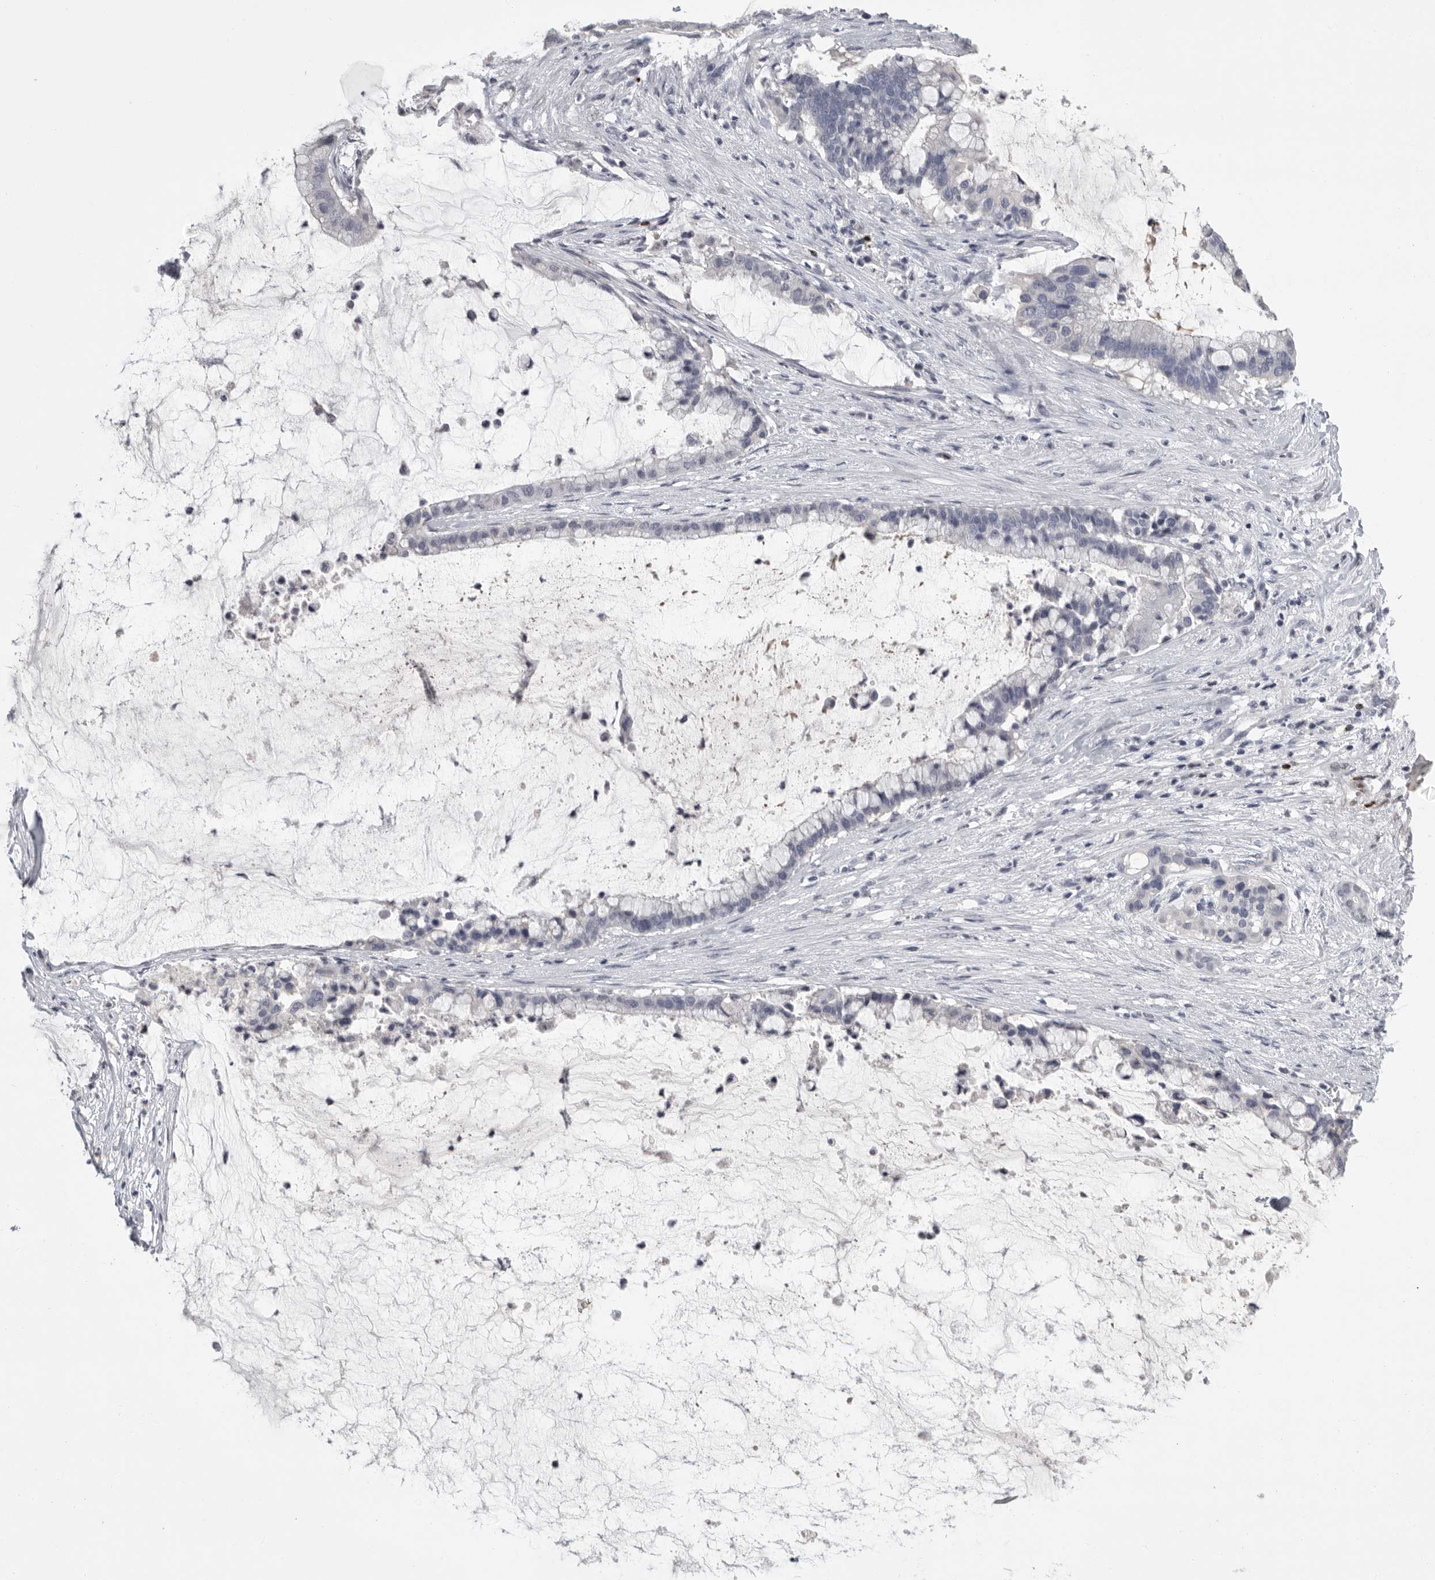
{"staining": {"intensity": "negative", "quantity": "none", "location": "none"}, "tissue": "pancreatic cancer", "cell_type": "Tumor cells", "image_type": "cancer", "snomed": [{"axis": "morphology", "description": "Adenocarcinoma, NOS"}, {"axis": "topography", "description": "Pancreas"}], "caption": "Immunohistochemical staining of adenocarcinoma (pancreatic) demonstrates no significant positivity in tumor cells. Nuclei are stained in blue.", "gene": "GNLY", "patient": {"sex": "male", "age": 41}}